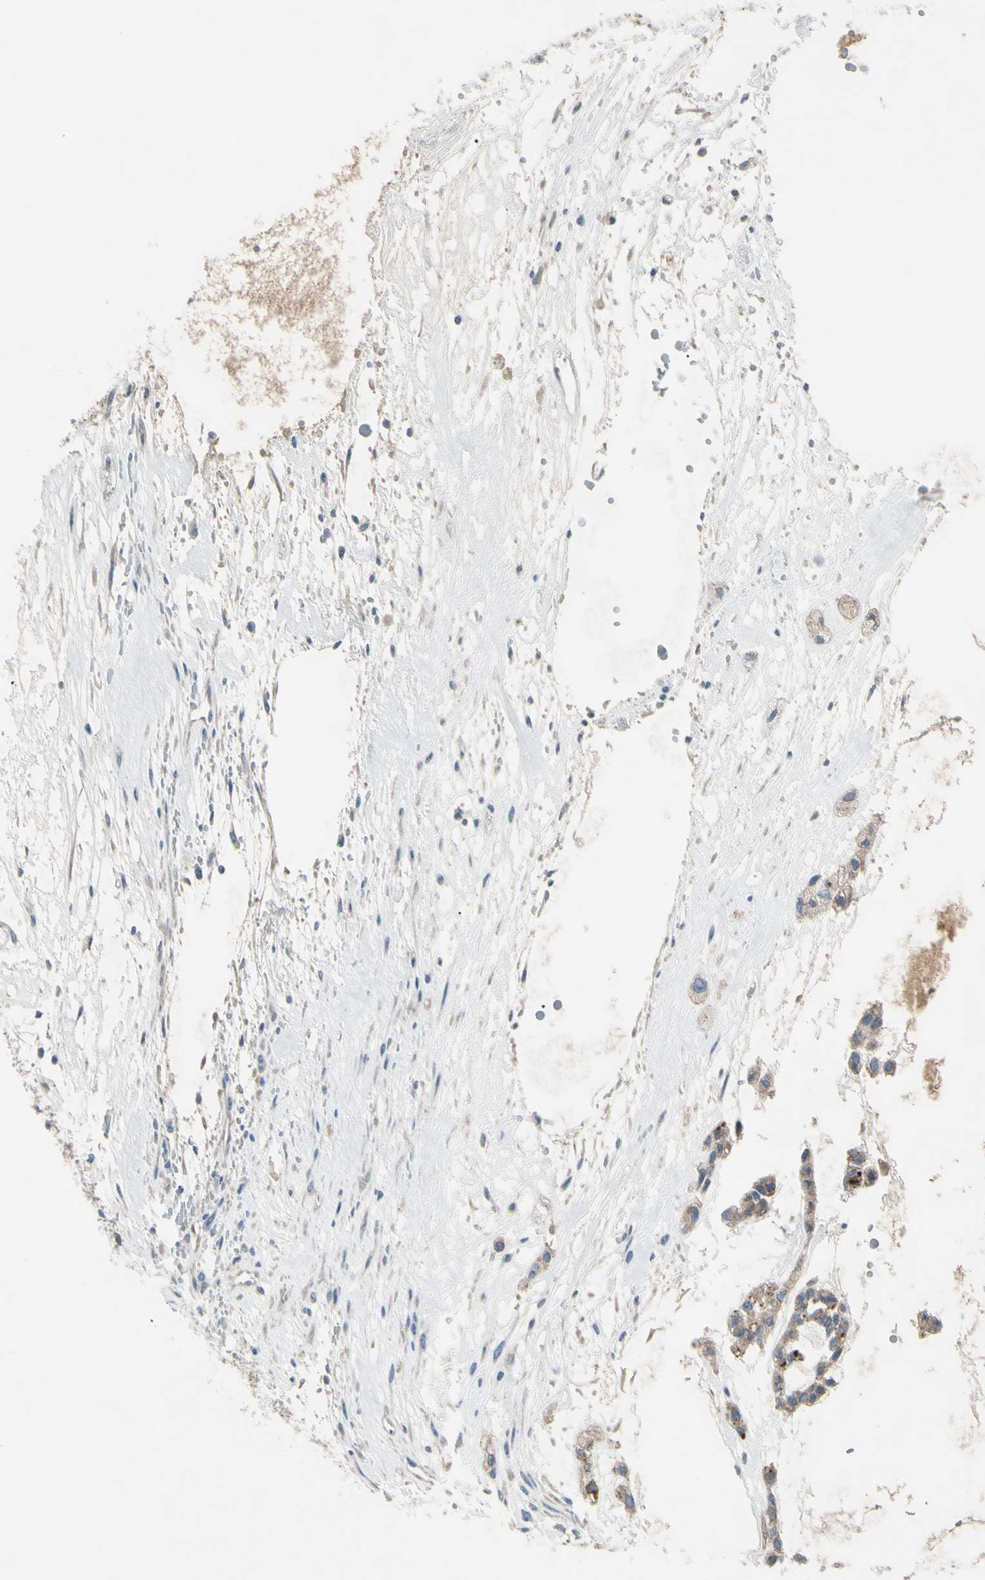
{"staining": {"intensity": "weak", "quantity": "25%-75%", "location": "cytoplasmic/membranous"}, "tissue": "head and neck cancer", "cell_type": "Tumor cells", "image_type": "cancer", "snomed": [{"axis": "morphology", "description": "Adenocarcinoma, NOS"}, {"axis": "morphology", "description": "Adenoma, NOS"}, {"axis": "topography", "description": "Head-Neck"}], "caption": "Tumor cells demonstrate weak cytoplasmic/membranous positivity in approximately 25%-75% of cells in head and neck cancer (adenocarcinoma).", "gene": "ATRN", "patient": {"sex": "female", "age": 55}}